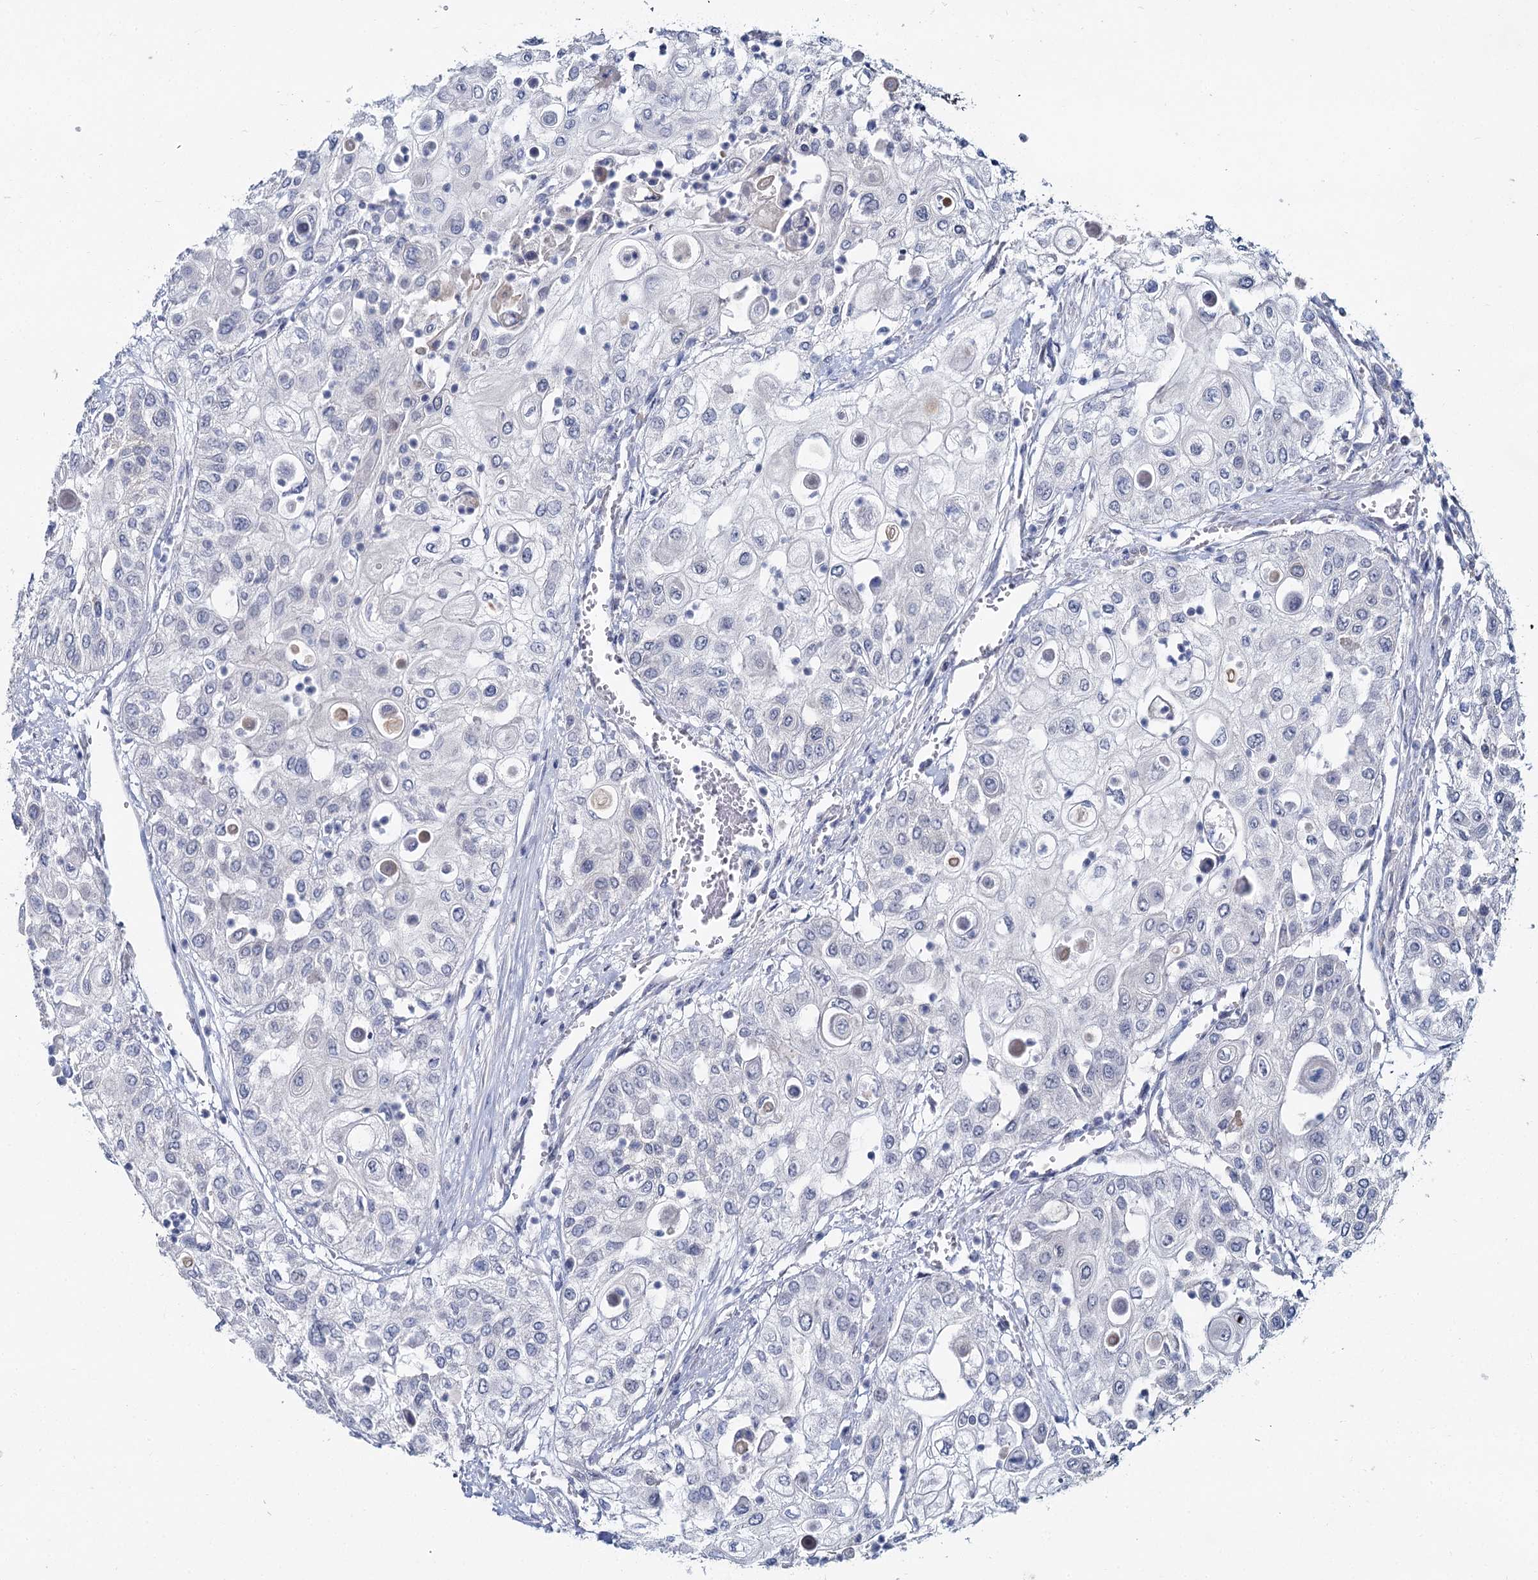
{"staining": {"intensity": "negative", "quantity": "none", "location": "none"}, "tissue": "urothelial cancer", "cell_type": "Tumor cells", "image_type": "cancer", "snomed": [{"axis": "morphology", "description": "Urothelial carcinoma, High grade"}, {"axis": "topography", "description": "Urinary bladder"}], "caption": "DAB (3,3'-diaminobenzidine) immunohistochemical staining of human urothelial cancer exhibits no significant positivity in tumor cells. (DAB (3,3'-diaminobenzidine) IHC, high magnification).", "gene": "ACRBP", "patient": {"sex": "female", "age": 79}}